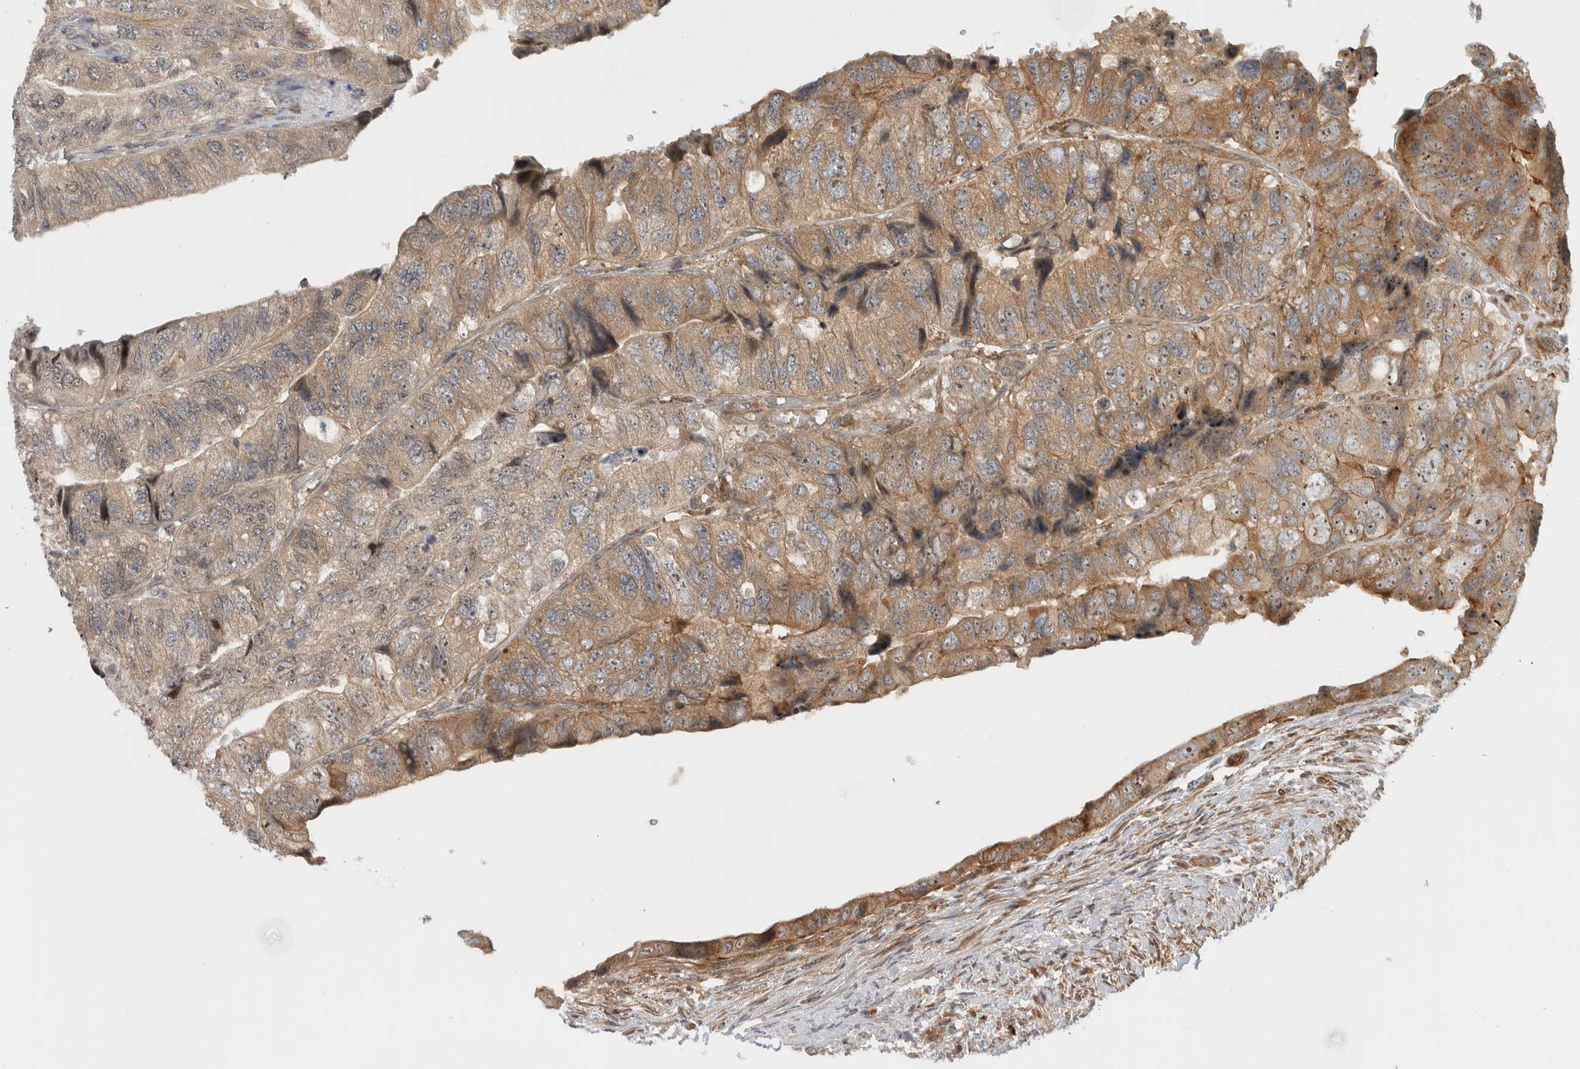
{"staining": {"intensity": "moderate", "quantity": ">75%", "location": "cytoplasmic/membranous,nuclear"}, "tissue": "colorectal cancer", "cell_type": "Tumor cells", "image_type": "cancer", "snomed": [{"axis": "morphology", "description": "Adenocarcinoma, NOS"}, {"axis": "topography", "description": "Rectum"}], "caption": "Colorectal adenocarcinoma stained with IHC displays moderate cytoplasmic/membranous and nuclear staining in about >75% of tumor cells.", "gene": "WASF2", "patient": {"sex": "male", "age": 63}}